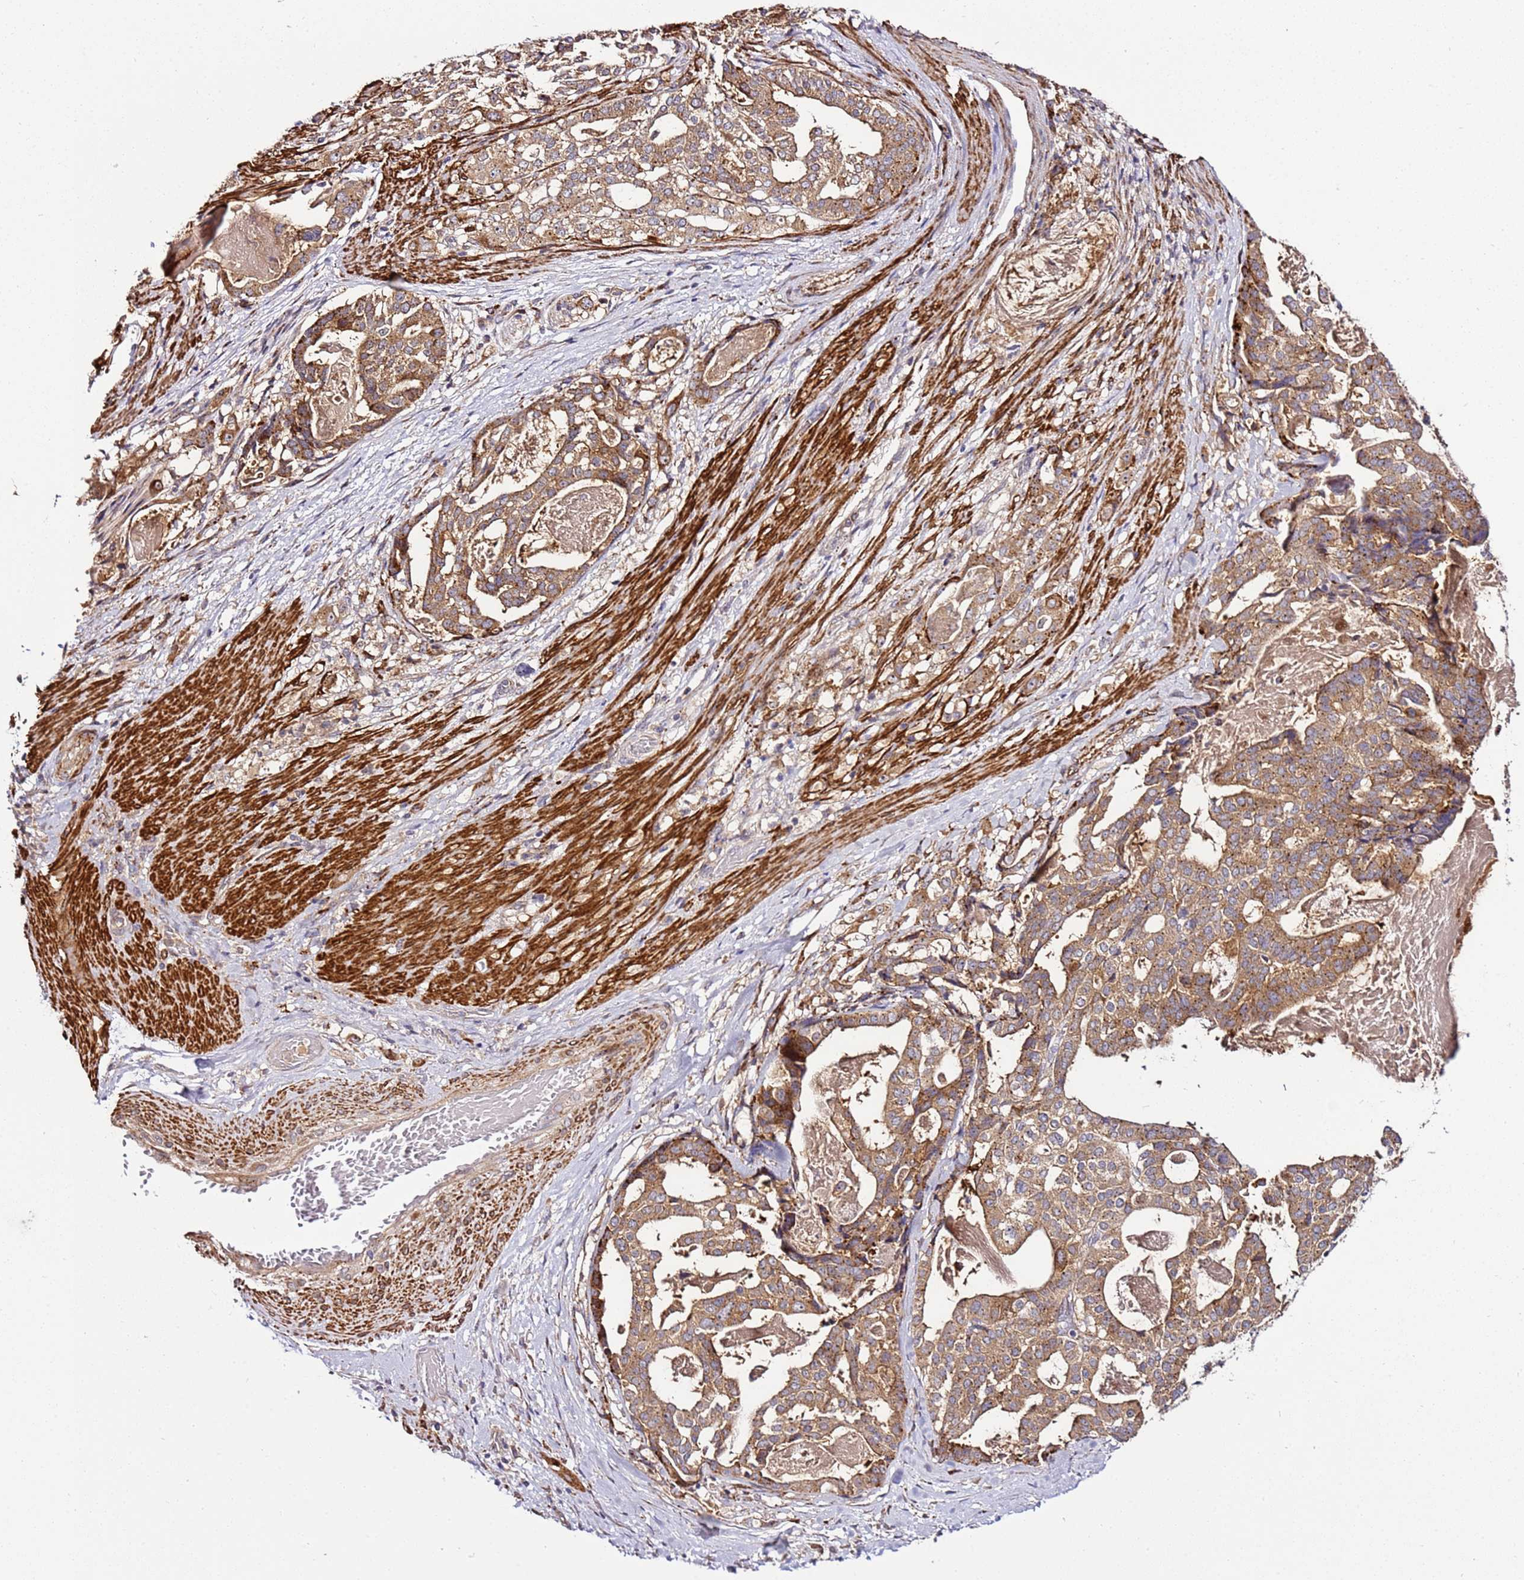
{"staining": {"intensity": "moderate", "quantity": ">75%", "location": "cytoplasmic/membranous"}, "tissue": "stomach cancer", "cell_type": "Tumor cells", "image_type": "cancer", "snomed": [{"axis": "morphology", "description": "Adenocarcinoma, NOS"}, {"axis": "topography", "description": "Stomach"}], "caption": "Protein staining demonstrates moderate cytoplasmic/membranous positivity in approximately >75% of tumor cells in stomach cancer.", "gene": "PVRIG", "patient": {"sex": "male", "age": 48}}